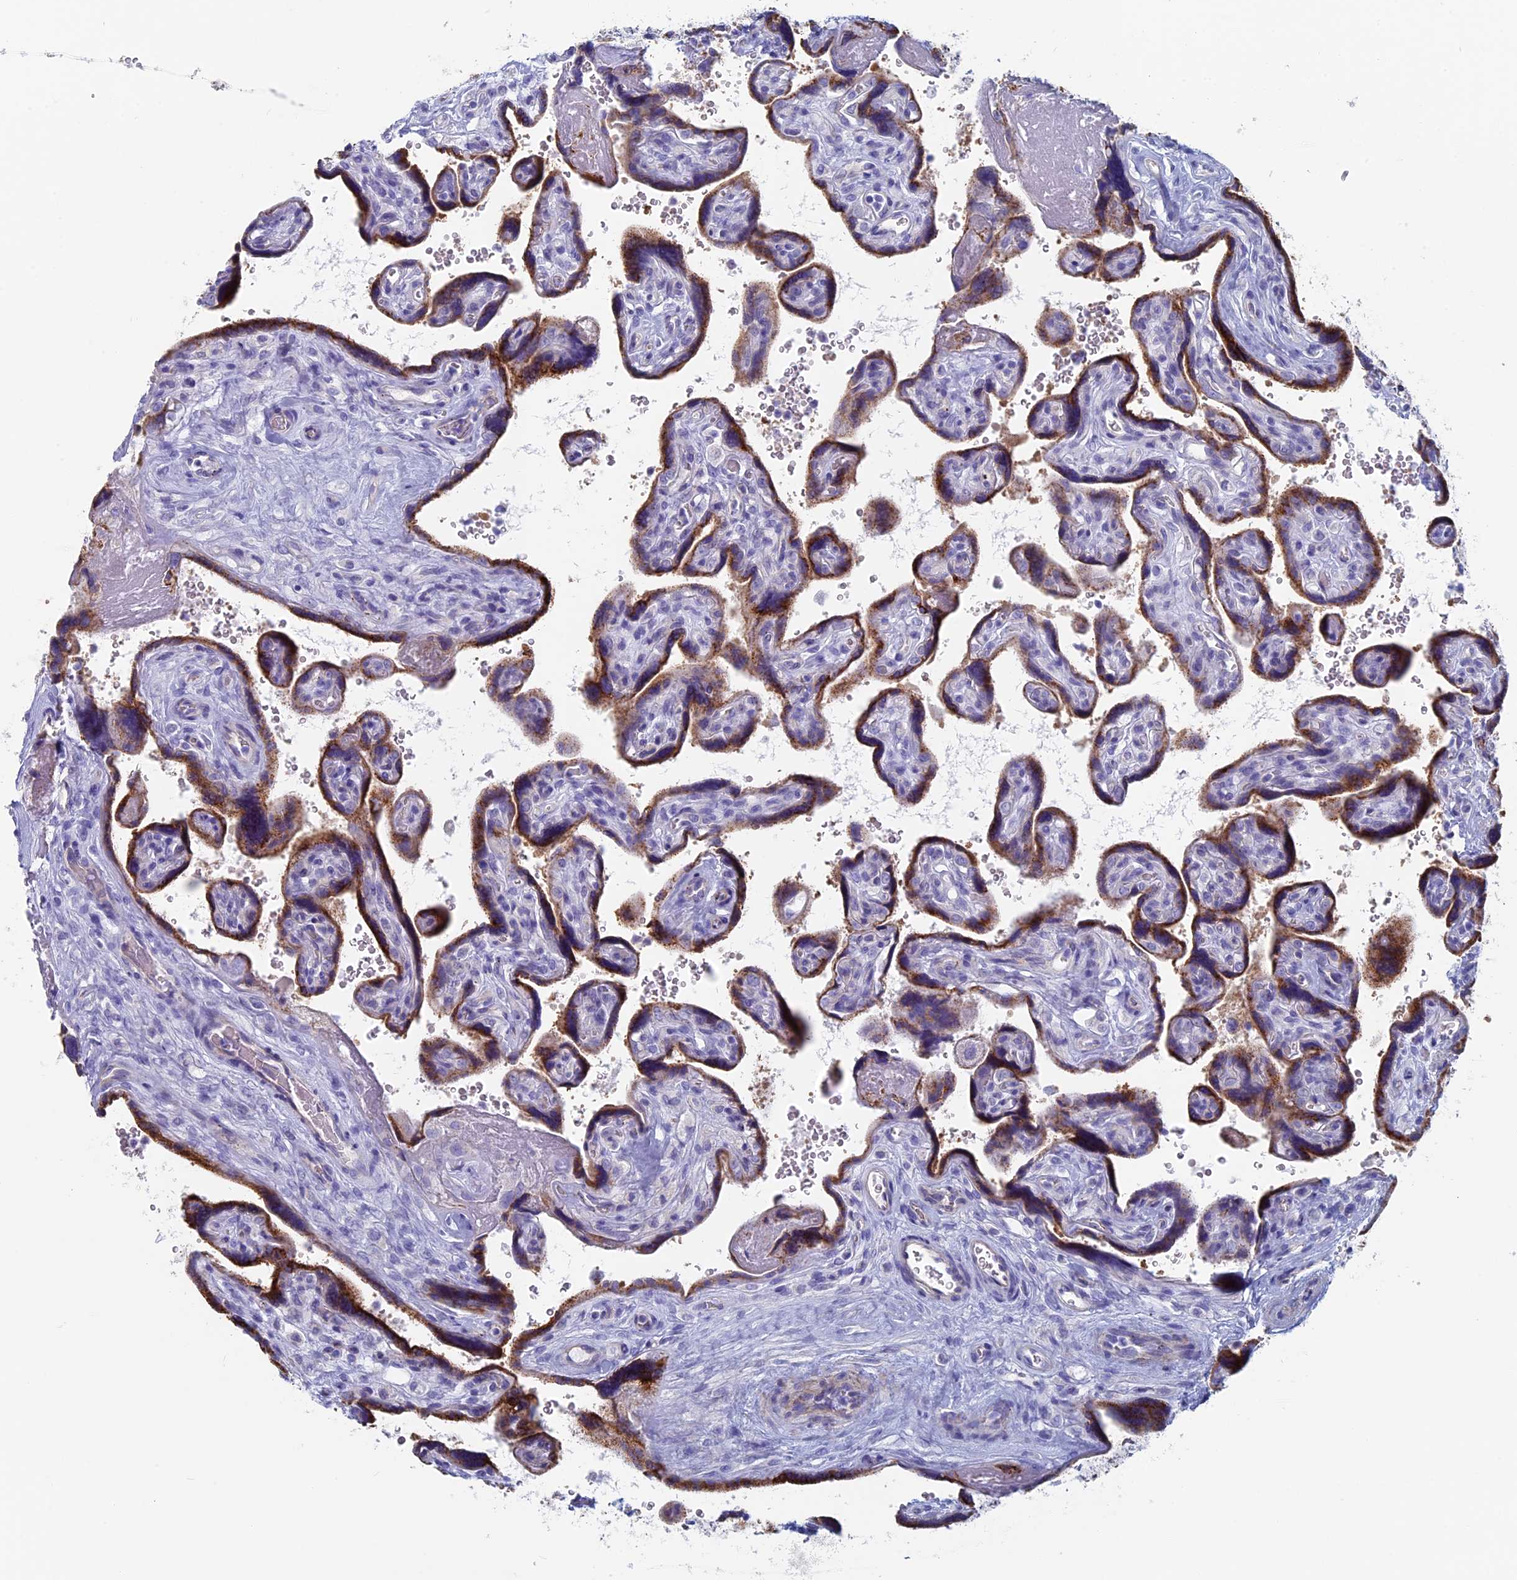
{"staining": {"intensity": "strong", "quantity": "25%-75%", "location": "cytoplasmic/membranous"}, "tissue": "placenta", "cell_type": "Trophoblastic cells", "image_type": "normal", "snomed": [{"axis": "morphology", "description": "Normal tissue, NOS"}, {"axis": "topography", "description": "Placenta"}], "caption": "The micrograph displays immunohistochemical staining of benign placenta. There is strong cytoplasmic/membranous expression is identified in approximately 25%-75% of trophoblastic cells.", "gene": "MAGEB6", "patient": {"sex": "female", "age": 39}}